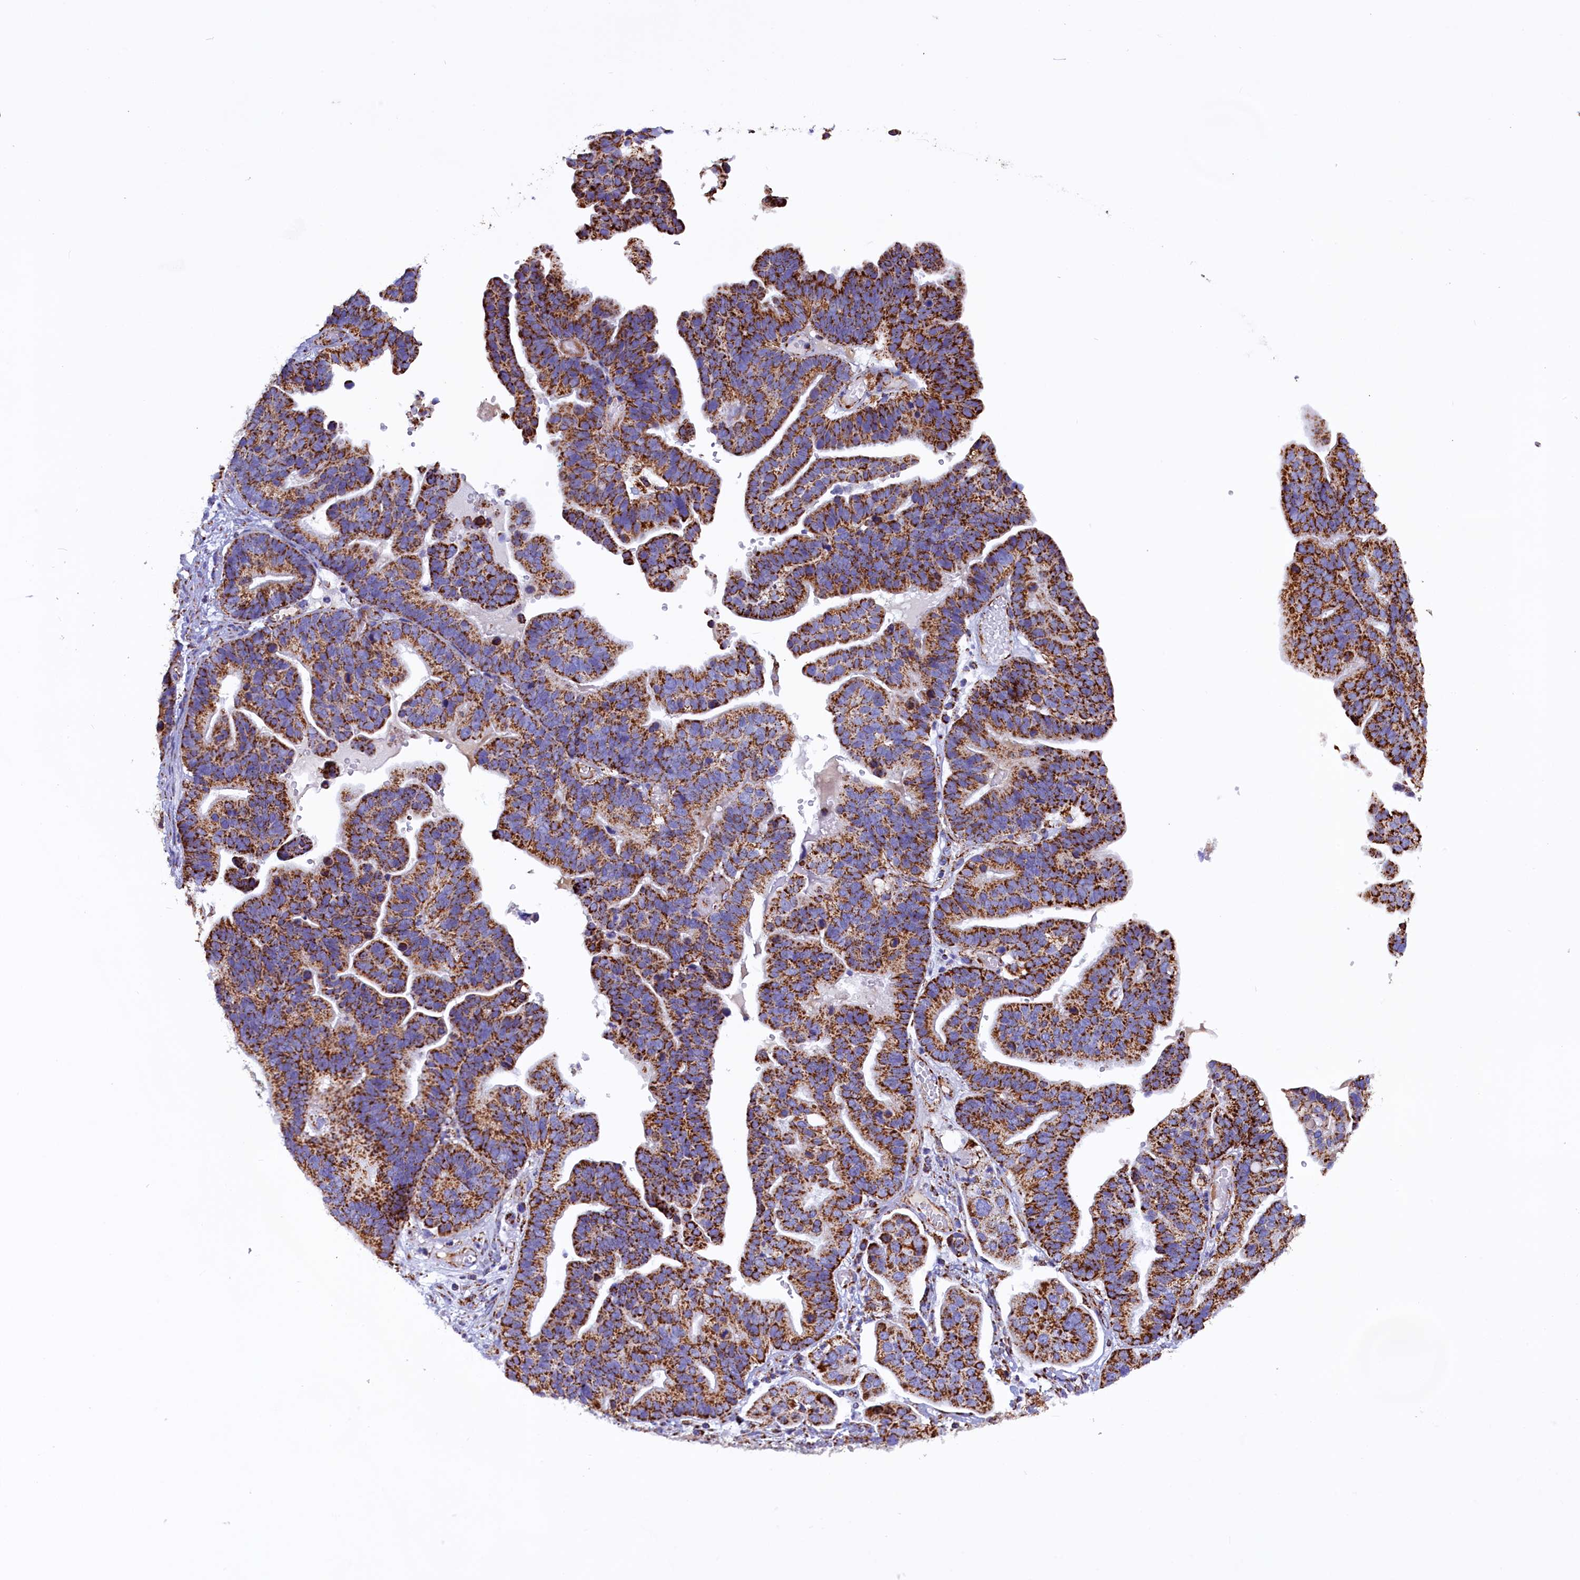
{"staining": {"intensity": "strong", "quantity": ">75%", "location": "cytoplasmic/membranous"}, "tissue": "ovarian cancer", "cell_type": "Tumor cells", "image_type": "cancer", "snomed": [{"axis": "morphology", "description": "Cystadenocarcinoma, serous, NOS"}, {"axis": "topography", "description": "Ovary"}], "caption": "A photomicrograph showing strong cytoplasmic/membranous expression in approximately >75% of tumor cells in serous cystadenocarcinoma (ovarian), as visualized by brown immunohistochemical staining.", "gene": "SLC39A3", "patient": {"sex": "female", "age": 56}}